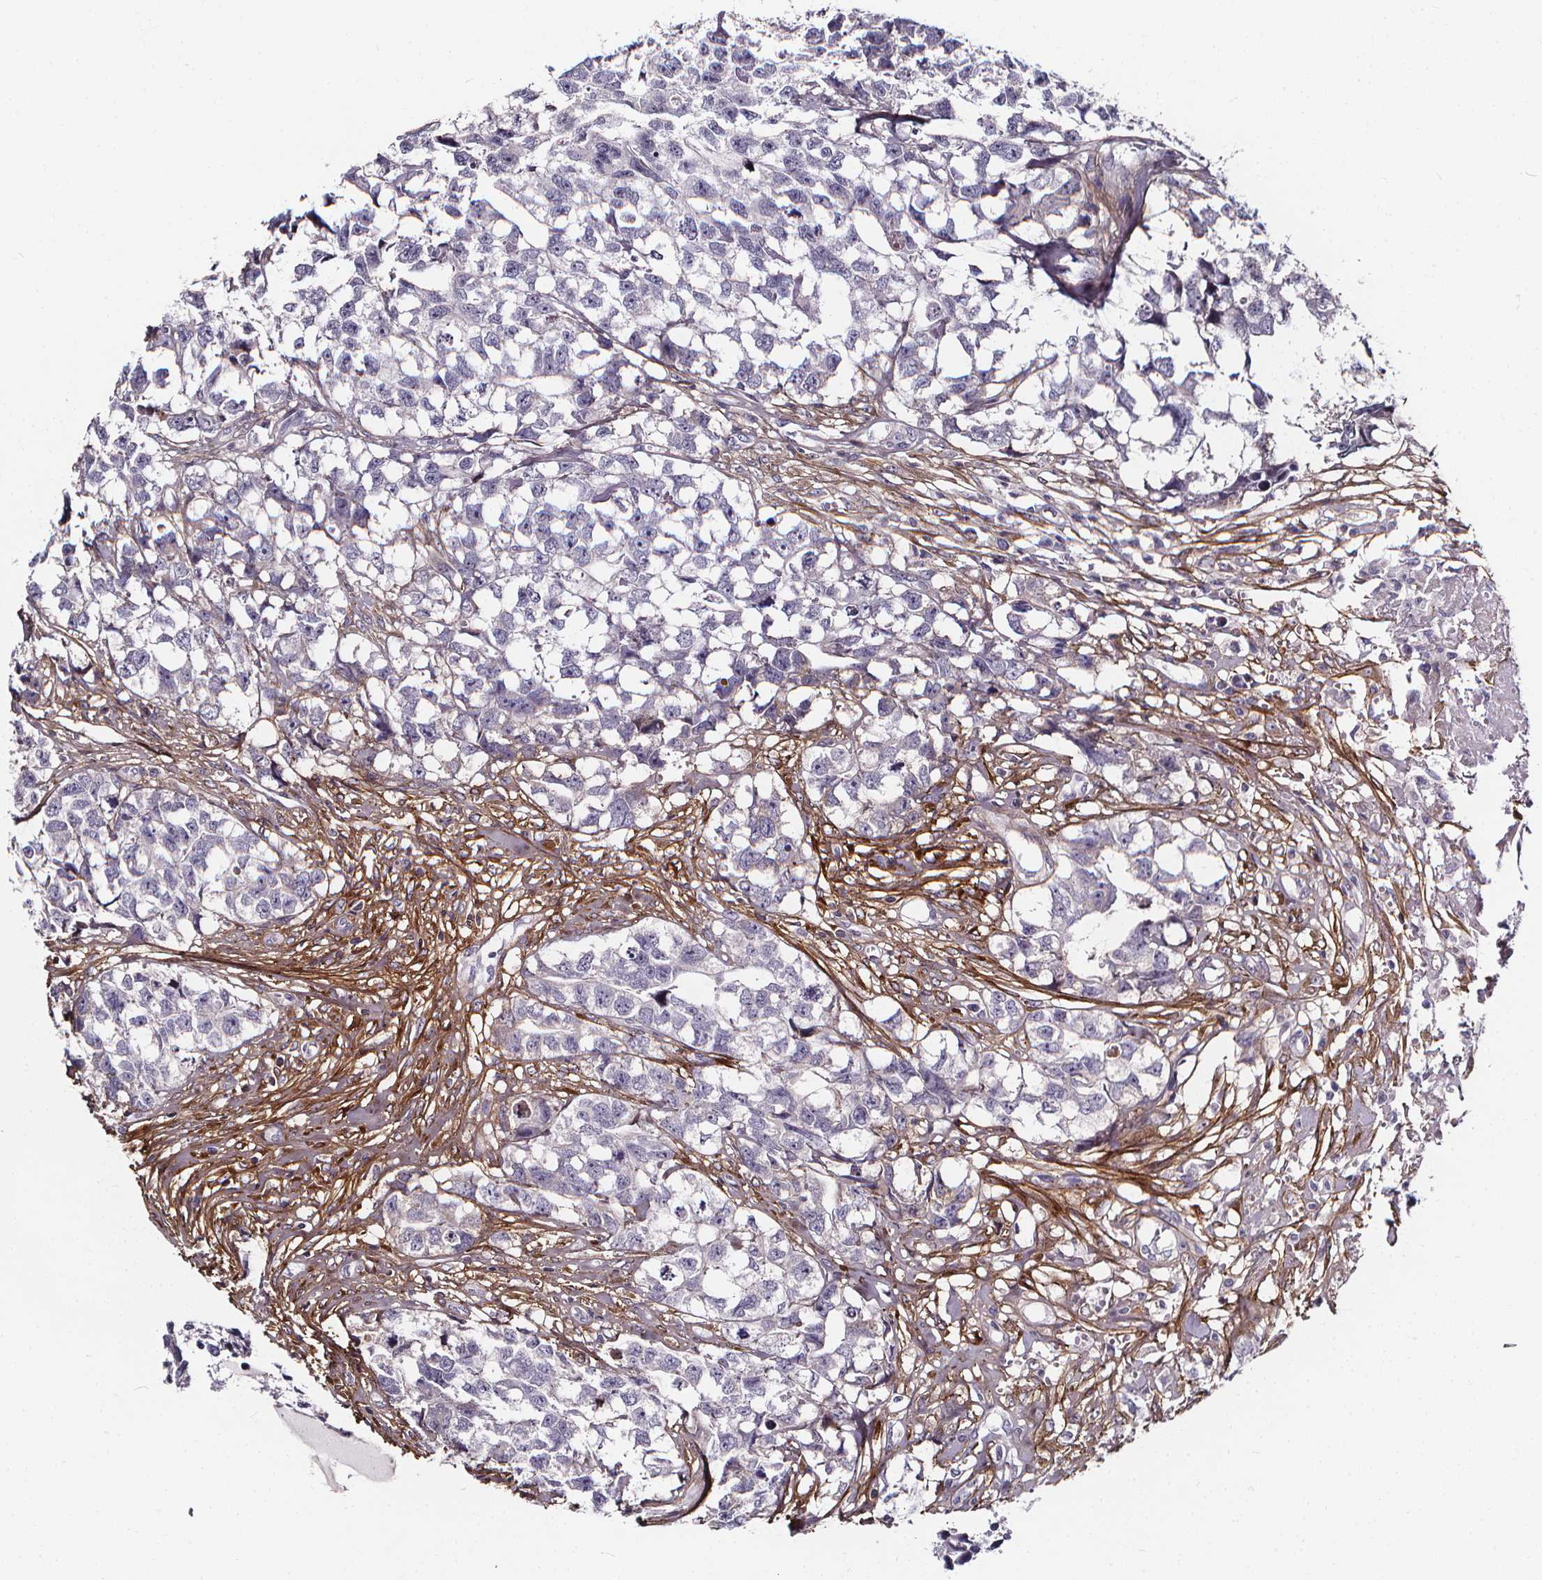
{"staining": {"intensity": "negative", "quantity": "none", "location": "none"}, "tissue": "testis cancer", "cell_type": "Tumor cells", "image_type": "cancer", "snomed": [{"axis": "morphology", "description": "Carcinoma, Embryonal, NOS"}, {"axis": "morphology", "description": "Teratoma, malignant, NOS"}, {"axis": "topography", "description": "Testis"}], "caption": "High power microscopy photomicrograph of an immunohistochemistry (IHC) image of testis teratoma (malignant), revealing no significant expression in tumor cells.", "gene": "AEBP1", "patient": {"sex": "male", "age": 44}}